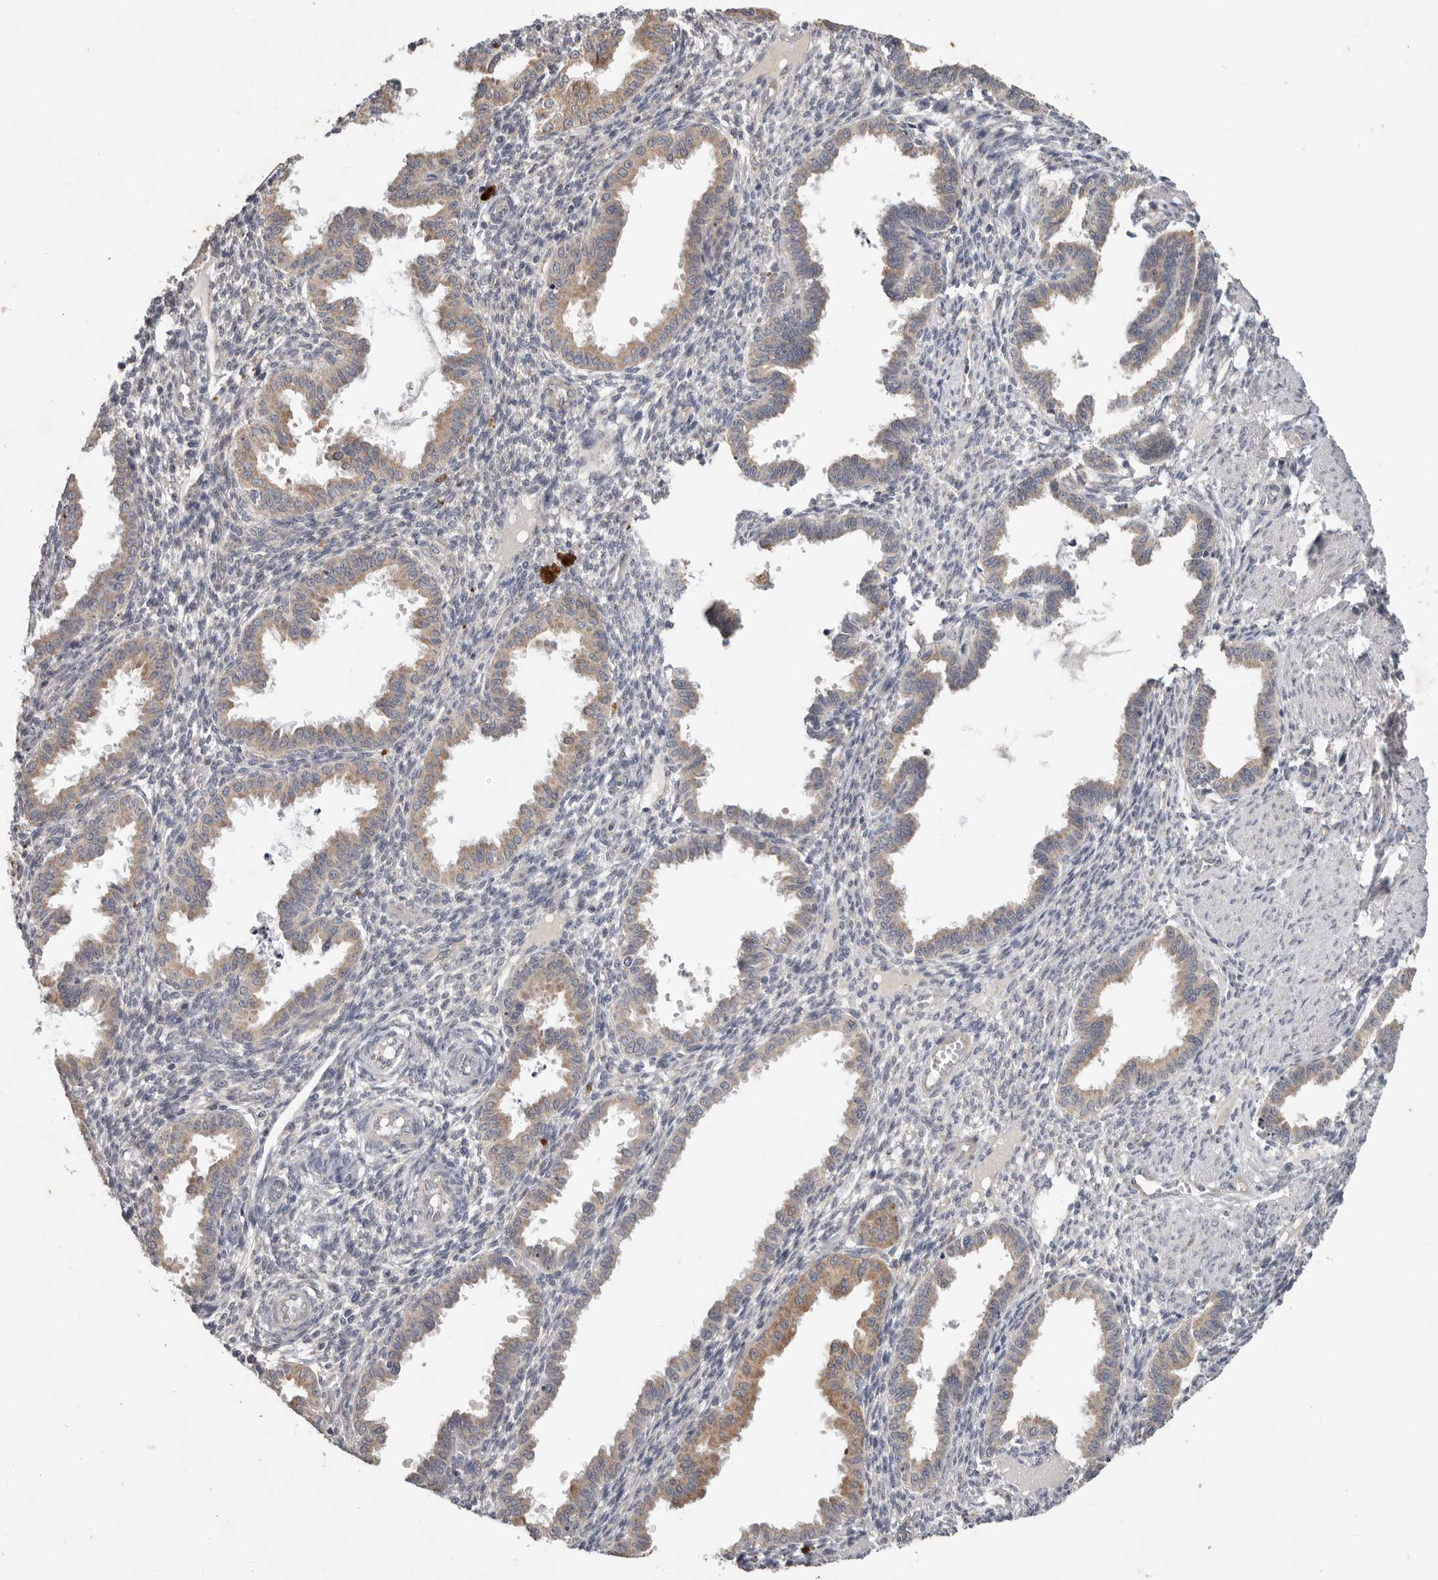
{"staining": {"intensity": "negative", "quantity": "none", "location": "none"}, "tissue": "endometrium", "cell_type": "Cells in endometrial stroma", "image_type": "normal", "snomed": [{"axis": "morphology", "description": "Normal tissue, NOS"}, {"axis": "topography", "description": "Endometrium"}], "caption": "Immunohistochemistry (IHC) image of benign human endometrium stained for a protein (brown), which exhibits no staining in cells in endometrial stroma.", "gene": "WDR77", "patient": {"sex": "female", "age": 33}}